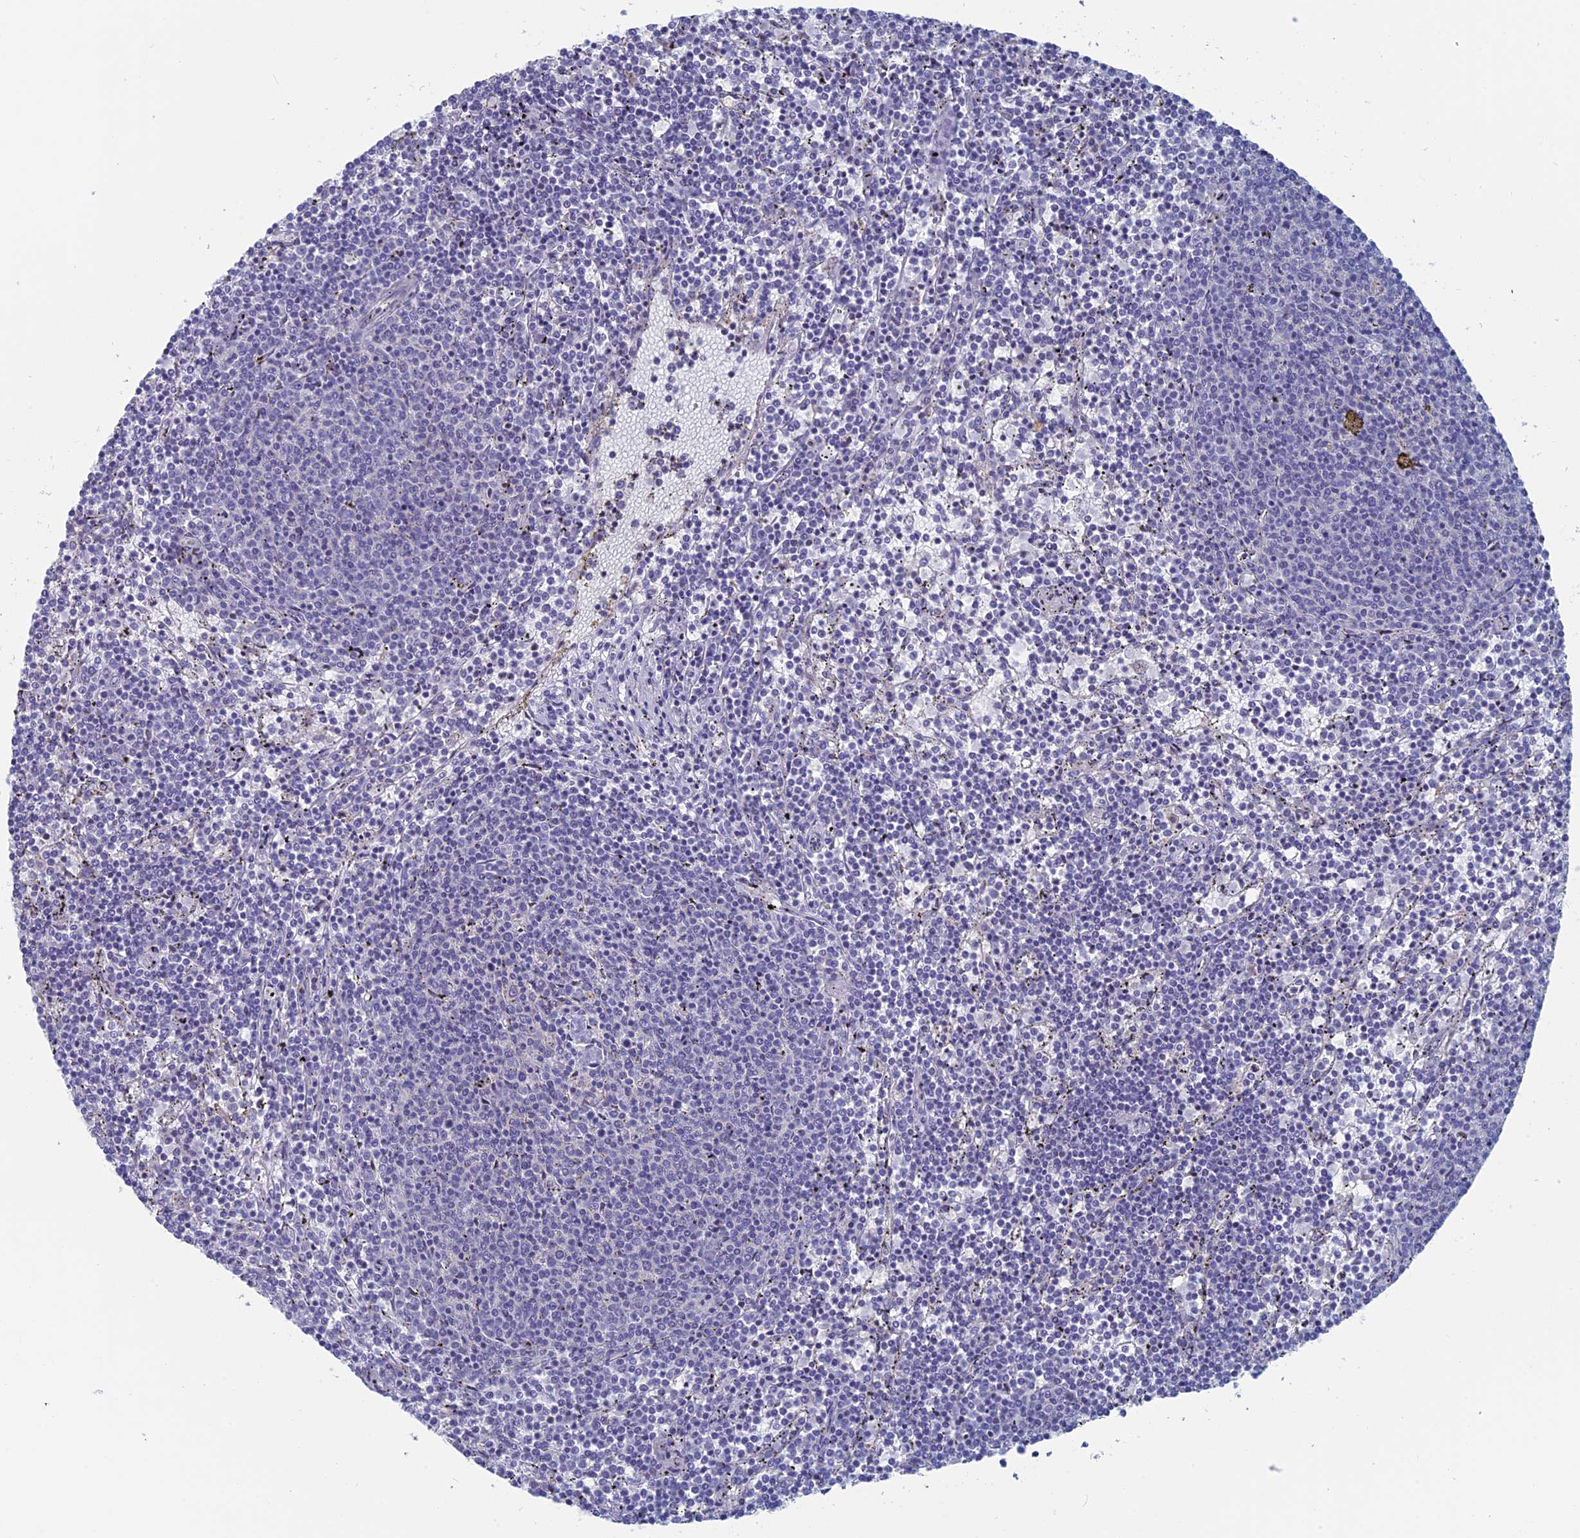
{"staining": {"intensity": "negative", "quantity": "none", "location": "none"}, "tissue": "lymphoma", "cell_type": "Tumor cells", "image_type": "cancer", "snomed": [{"axis": "morphology", "description": "Malignant lymphoma, non-Hodgkin's type, Low grade"}, {"axis": "topography", "description": "Spleen"}], "caption": "Tumor cells show no significant positivity in lymphoma.", "gene": "ALMS1", "patient": {"sex": "female", "age": 50}}